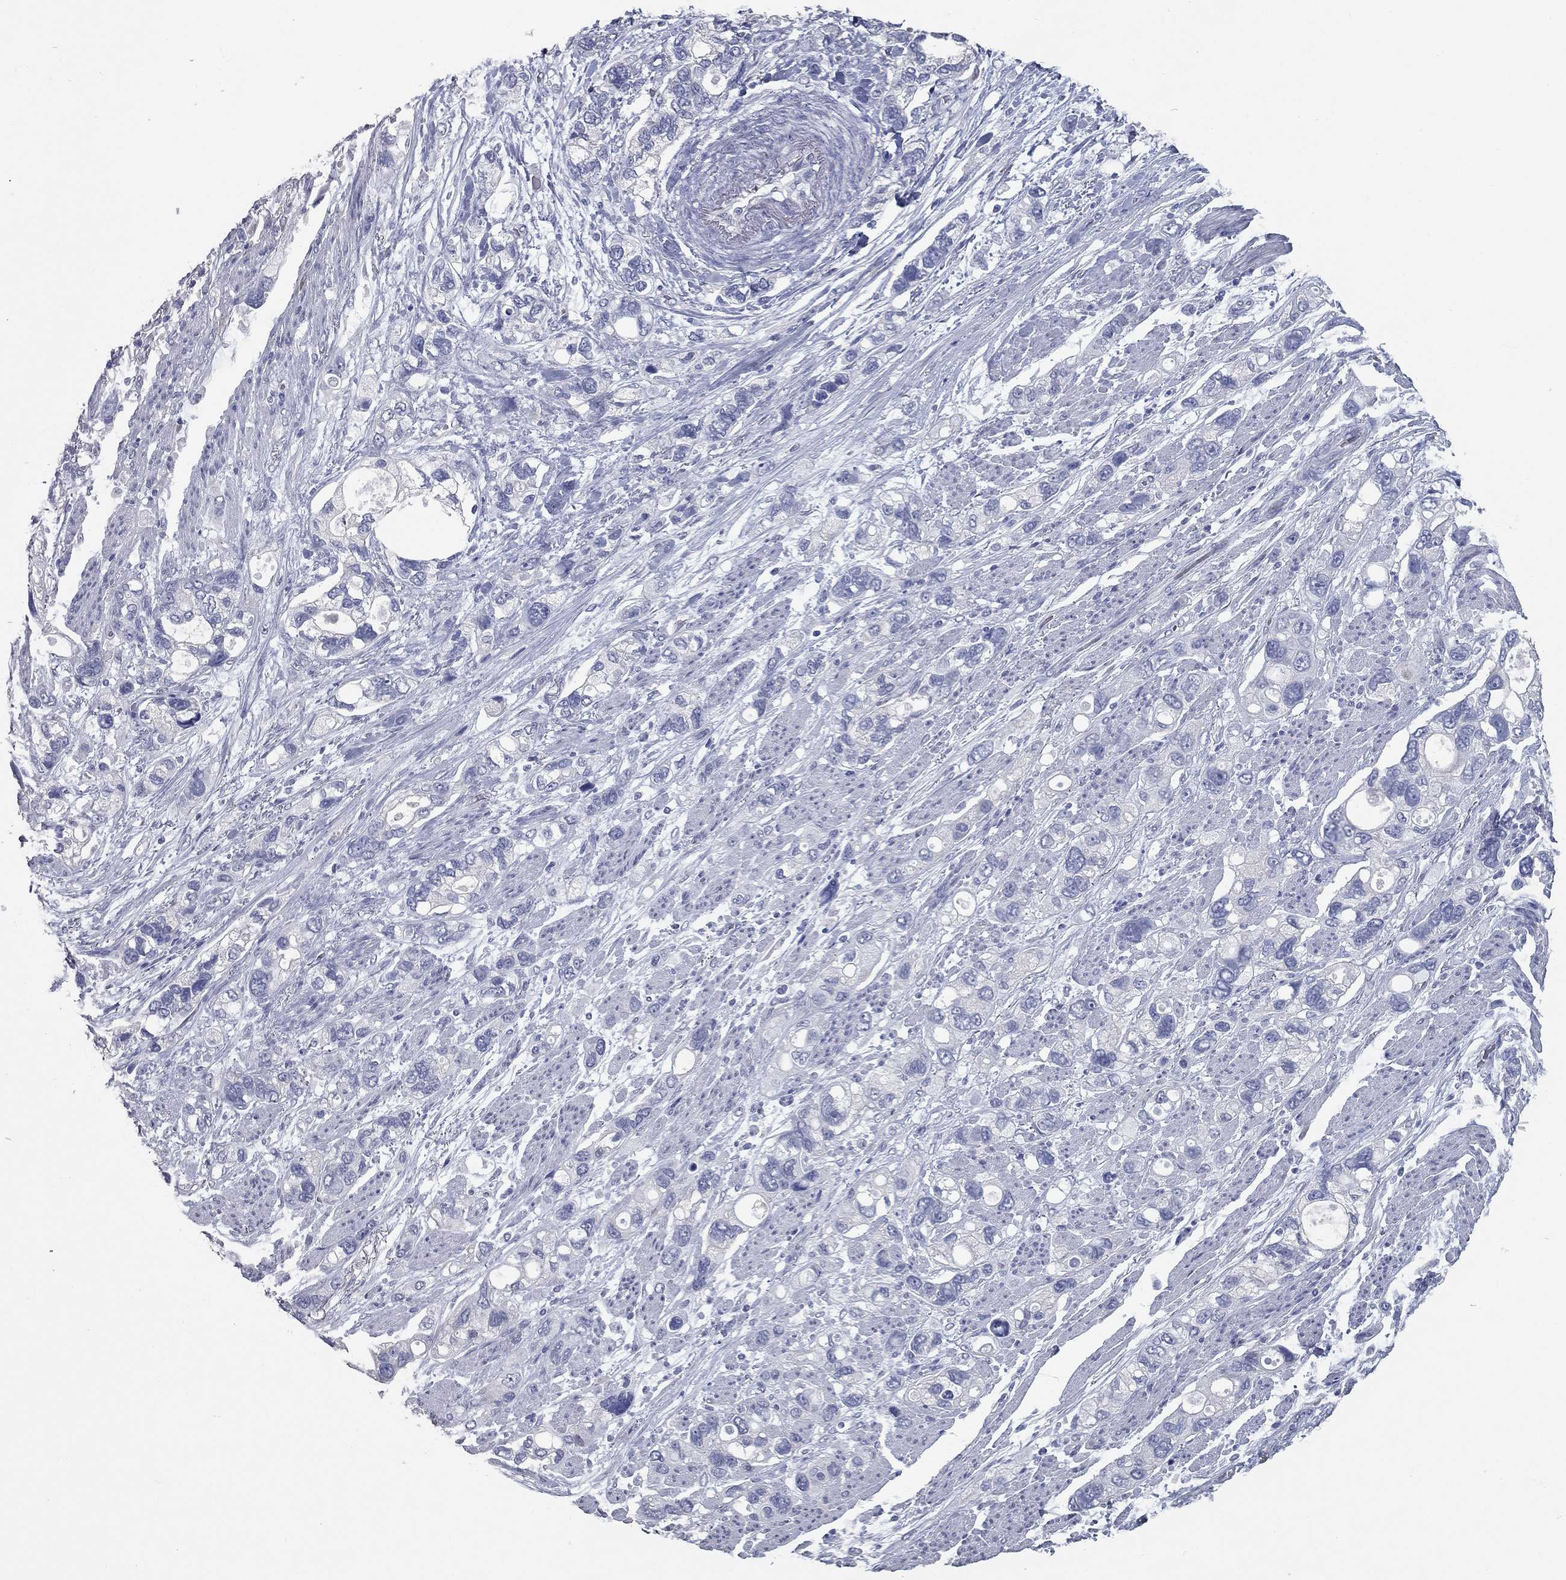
{"staining": {"intensity": "negative", "quantity": "none", "location": "none"}, "tissue": "stomach cancer", "cell_type": "Tumor cells", "image_type": "cancer", "snomed": [{"axis": "morphology", "description": "Adenocarcinoma, NOS"}, {"axis": "topography", "description": "Stomach, upper"}], "caption": "An image of human stomach cancer (adenocarcinoma) is negative for staining in tumor cells. Brightfield microscopy of immunohistochemistry (IHC) stained with DAB (brown) and hematoxylin (blue), captured at high magnification.", "gene": "TAC1", "patient": {"sex": "female", "age": 81}}